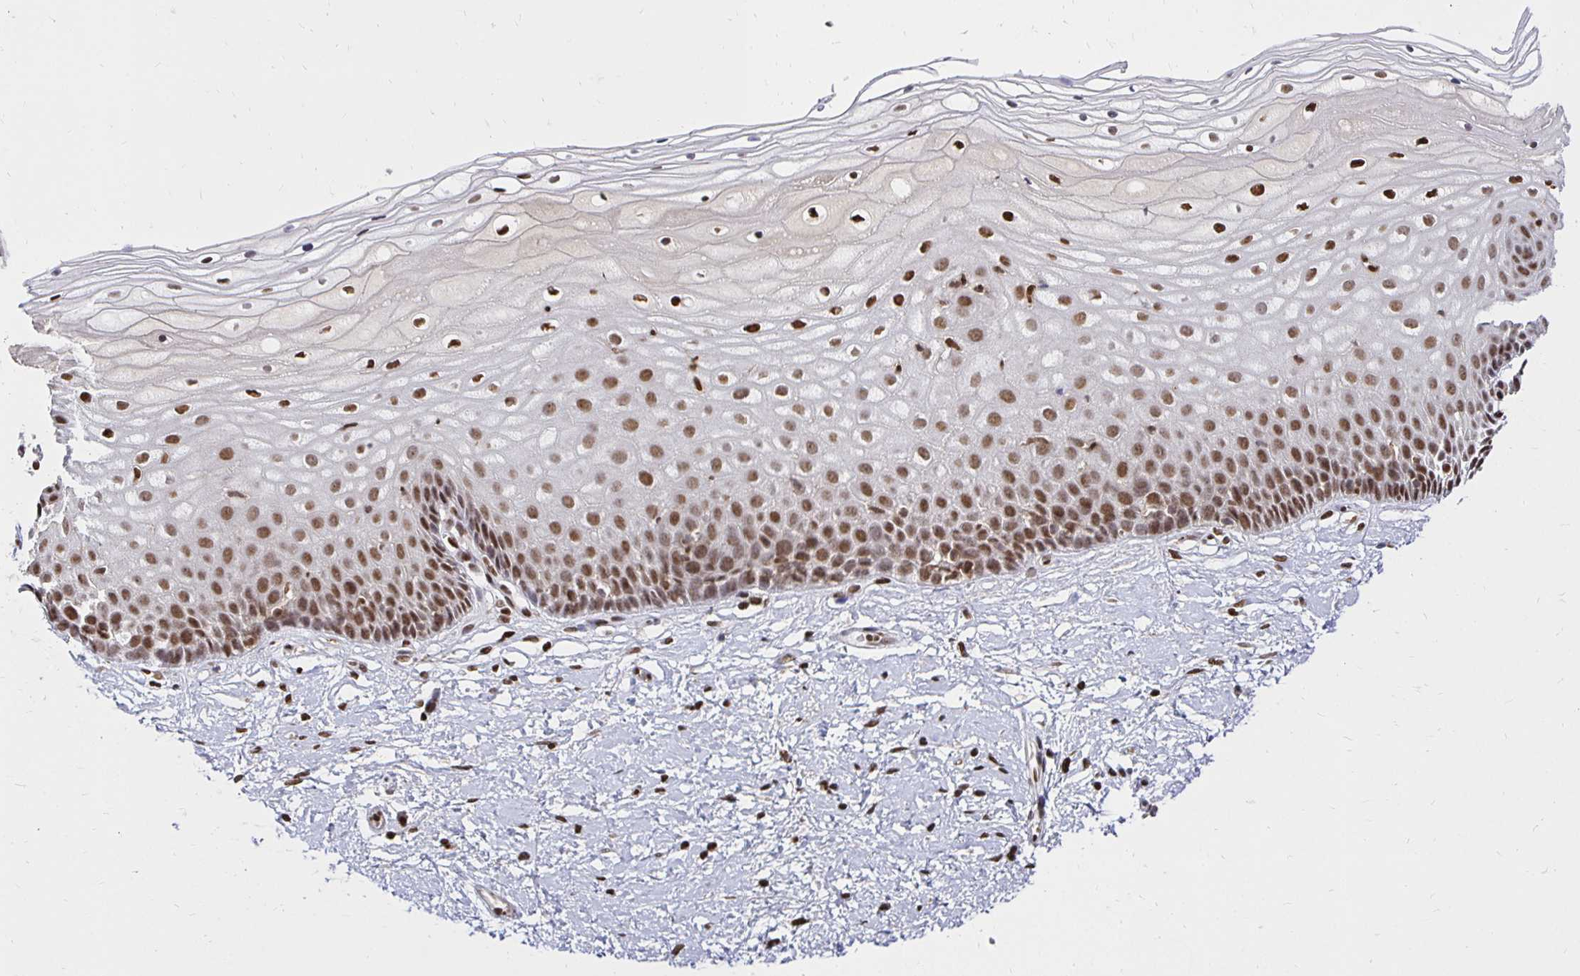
{"staining": {"intensity": "strong", "quantity": ">75%", "location": "nuclear"}, "tissue": "cervix", "cell_type": "Glandular cells", "image_type": "normal", "snomed": [{"axis": "morphology", "description": "Normal tissue, NOS"}, {"axis": "topography", "description": "Cervix"}], "caption": "Strong nuclear expression is identified in about >75% of glandular cells in benign cervix.", "gene": "ZNF579", "patient": {"sex": "female", "age": 36}}